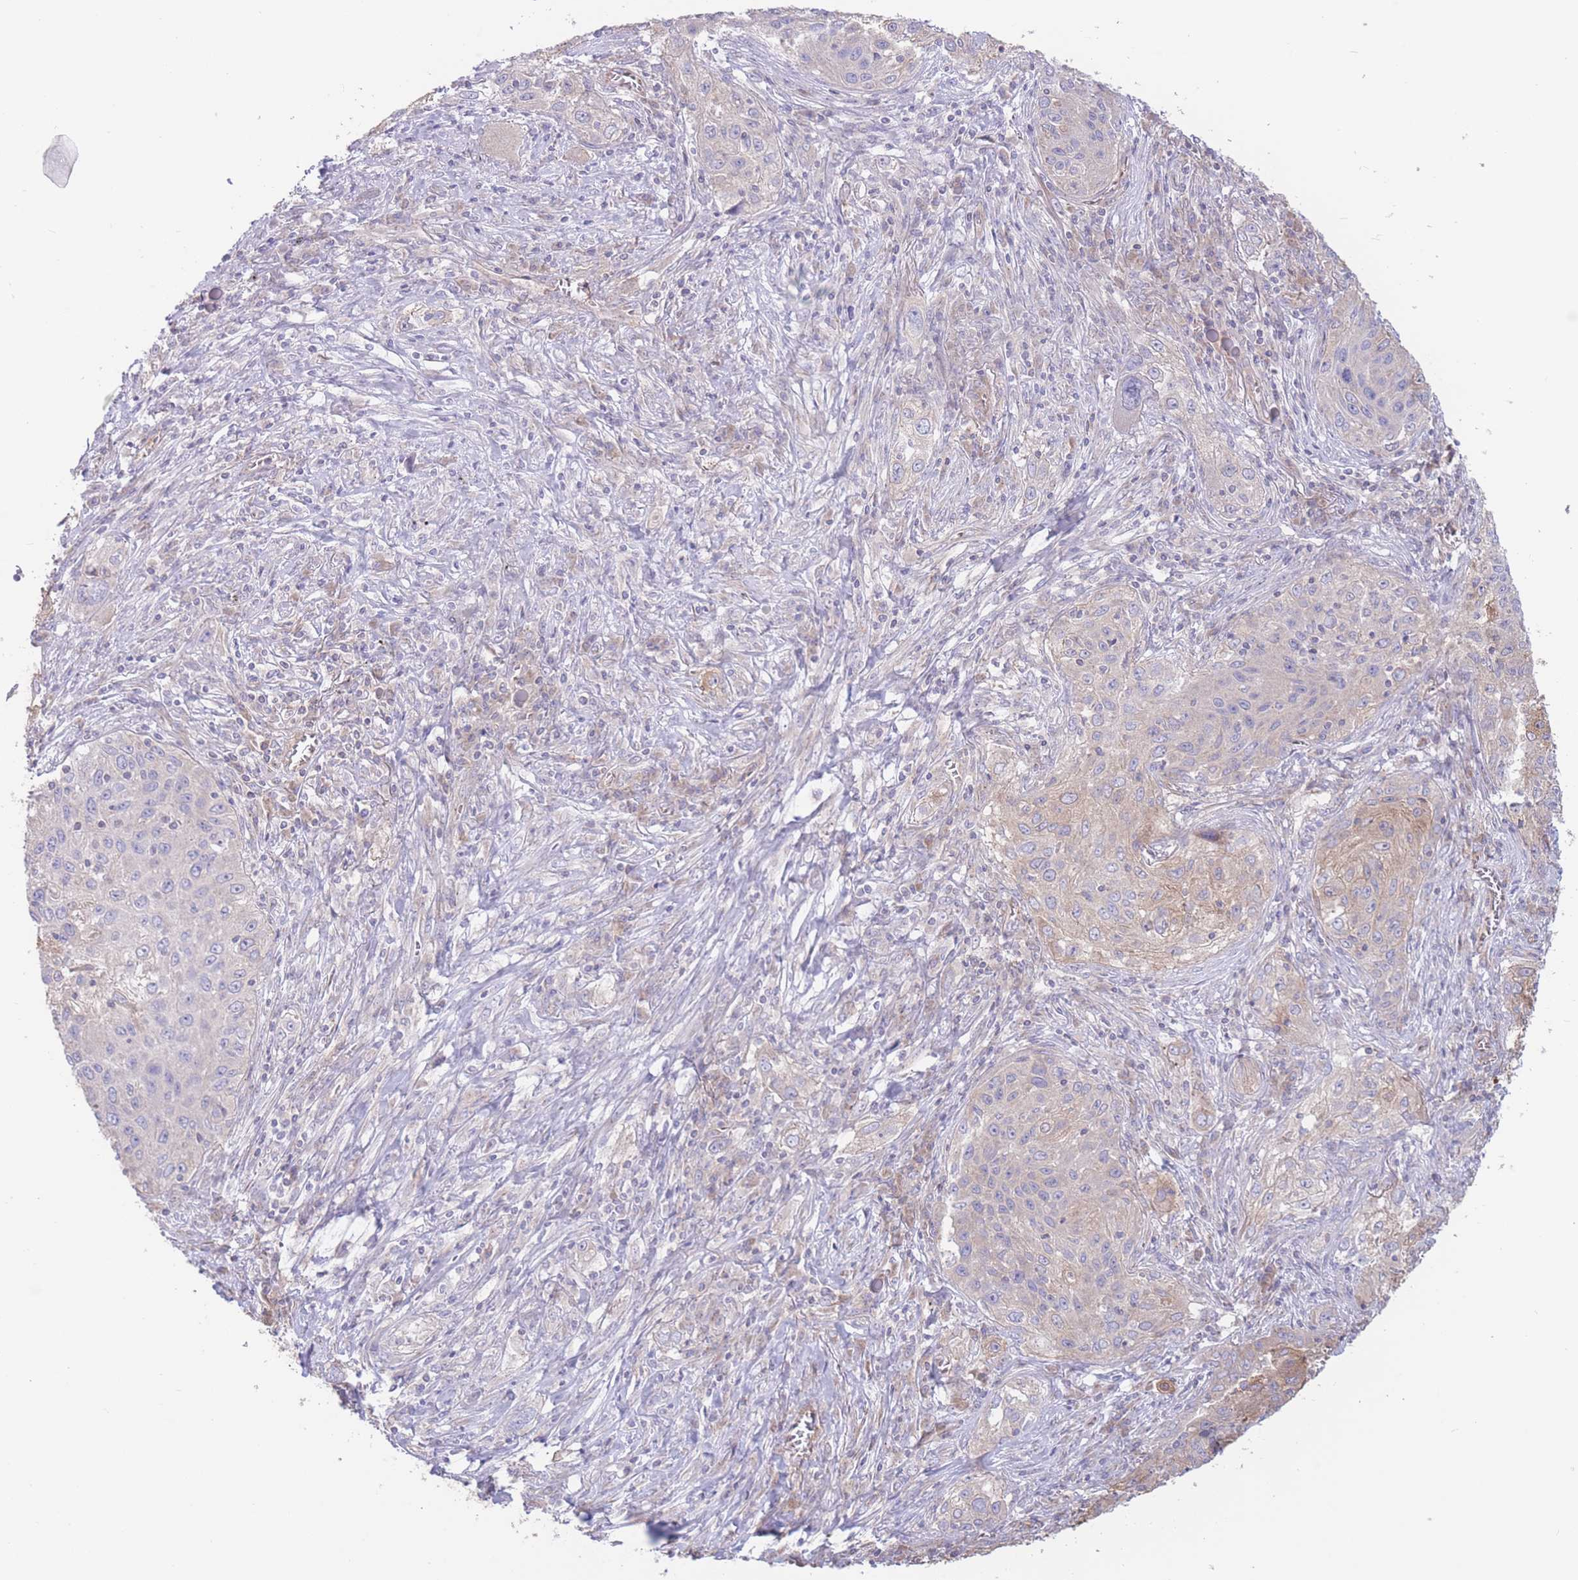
{"staining": {"intensity": "weak", "quantity": "<25%", "location": "cytoplasmic/membranous"}, "tissue": "lung cancer", "cell_type": "Tumor cells", "image_type": "cancer", "snomed": [{"axis": "morphology", "description": "Squamous cell carcinoma, NOS"}, {"axis": "topography", "description": "Lung"}], "caption": "The histopathology image demonstrates no significant positivity in tumor cells of lung squamous cell carcinoma.", "gene": "ALS2CL", "patient": {"sex": "female", "age": 69}}